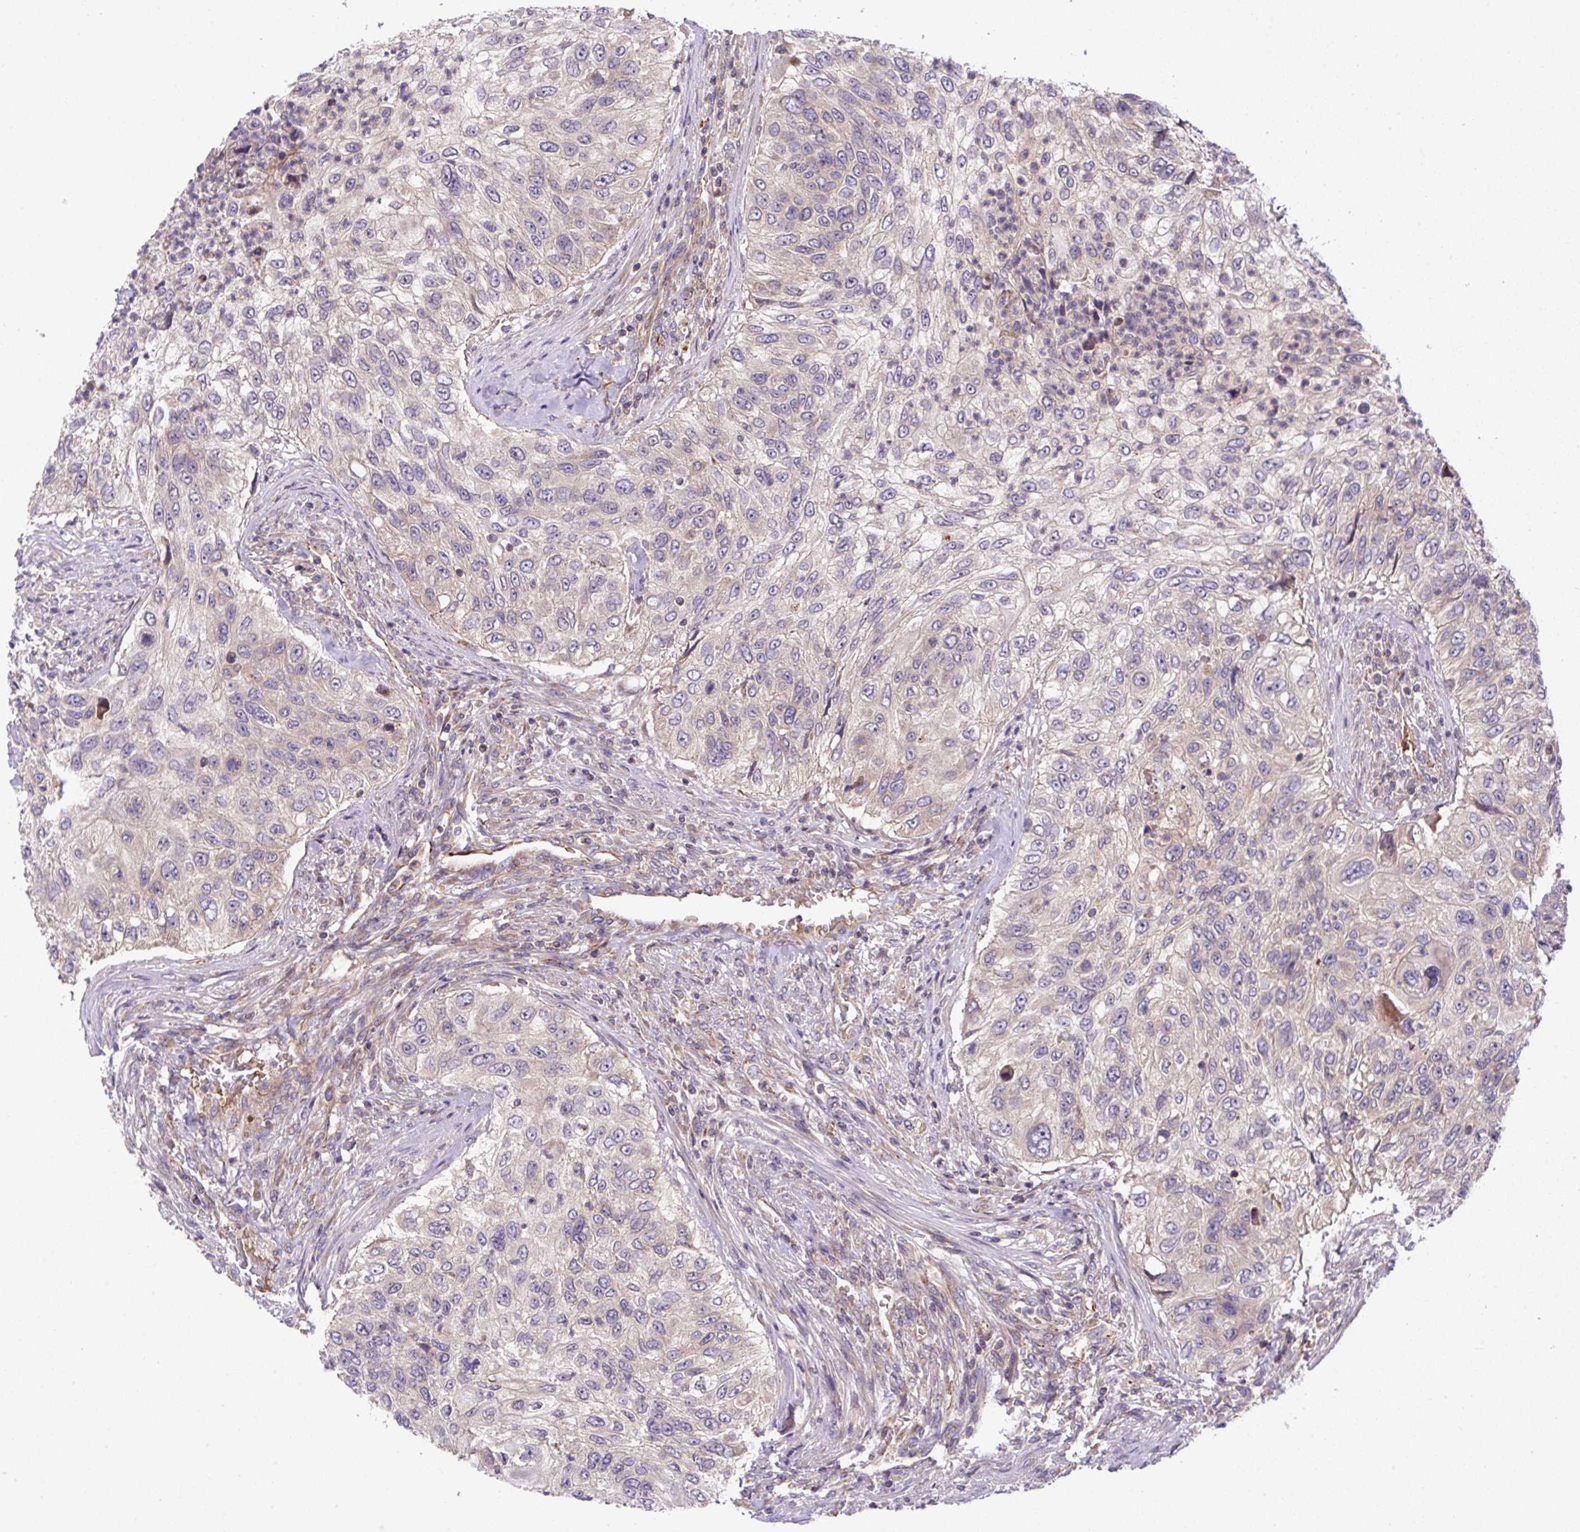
{"staining": {"intensity": "negative", "quantity": "none", "location": "none"}, "tissue": "urothelial cancer", "cell_type": "Tumor cells", "image_type": "cancer", "snomed": [{"axis": "morphology", "description": "Urothelial carcinoma, High grade"}, {"axis": "topography", "description": "Urinary bladder"}], "caption": "Histopathology image shows no protein expression in tumor cells of urothelial cancer tissue.", "gene": "APOBEC3D", "patient": {"sex": "female", "age": 60}}